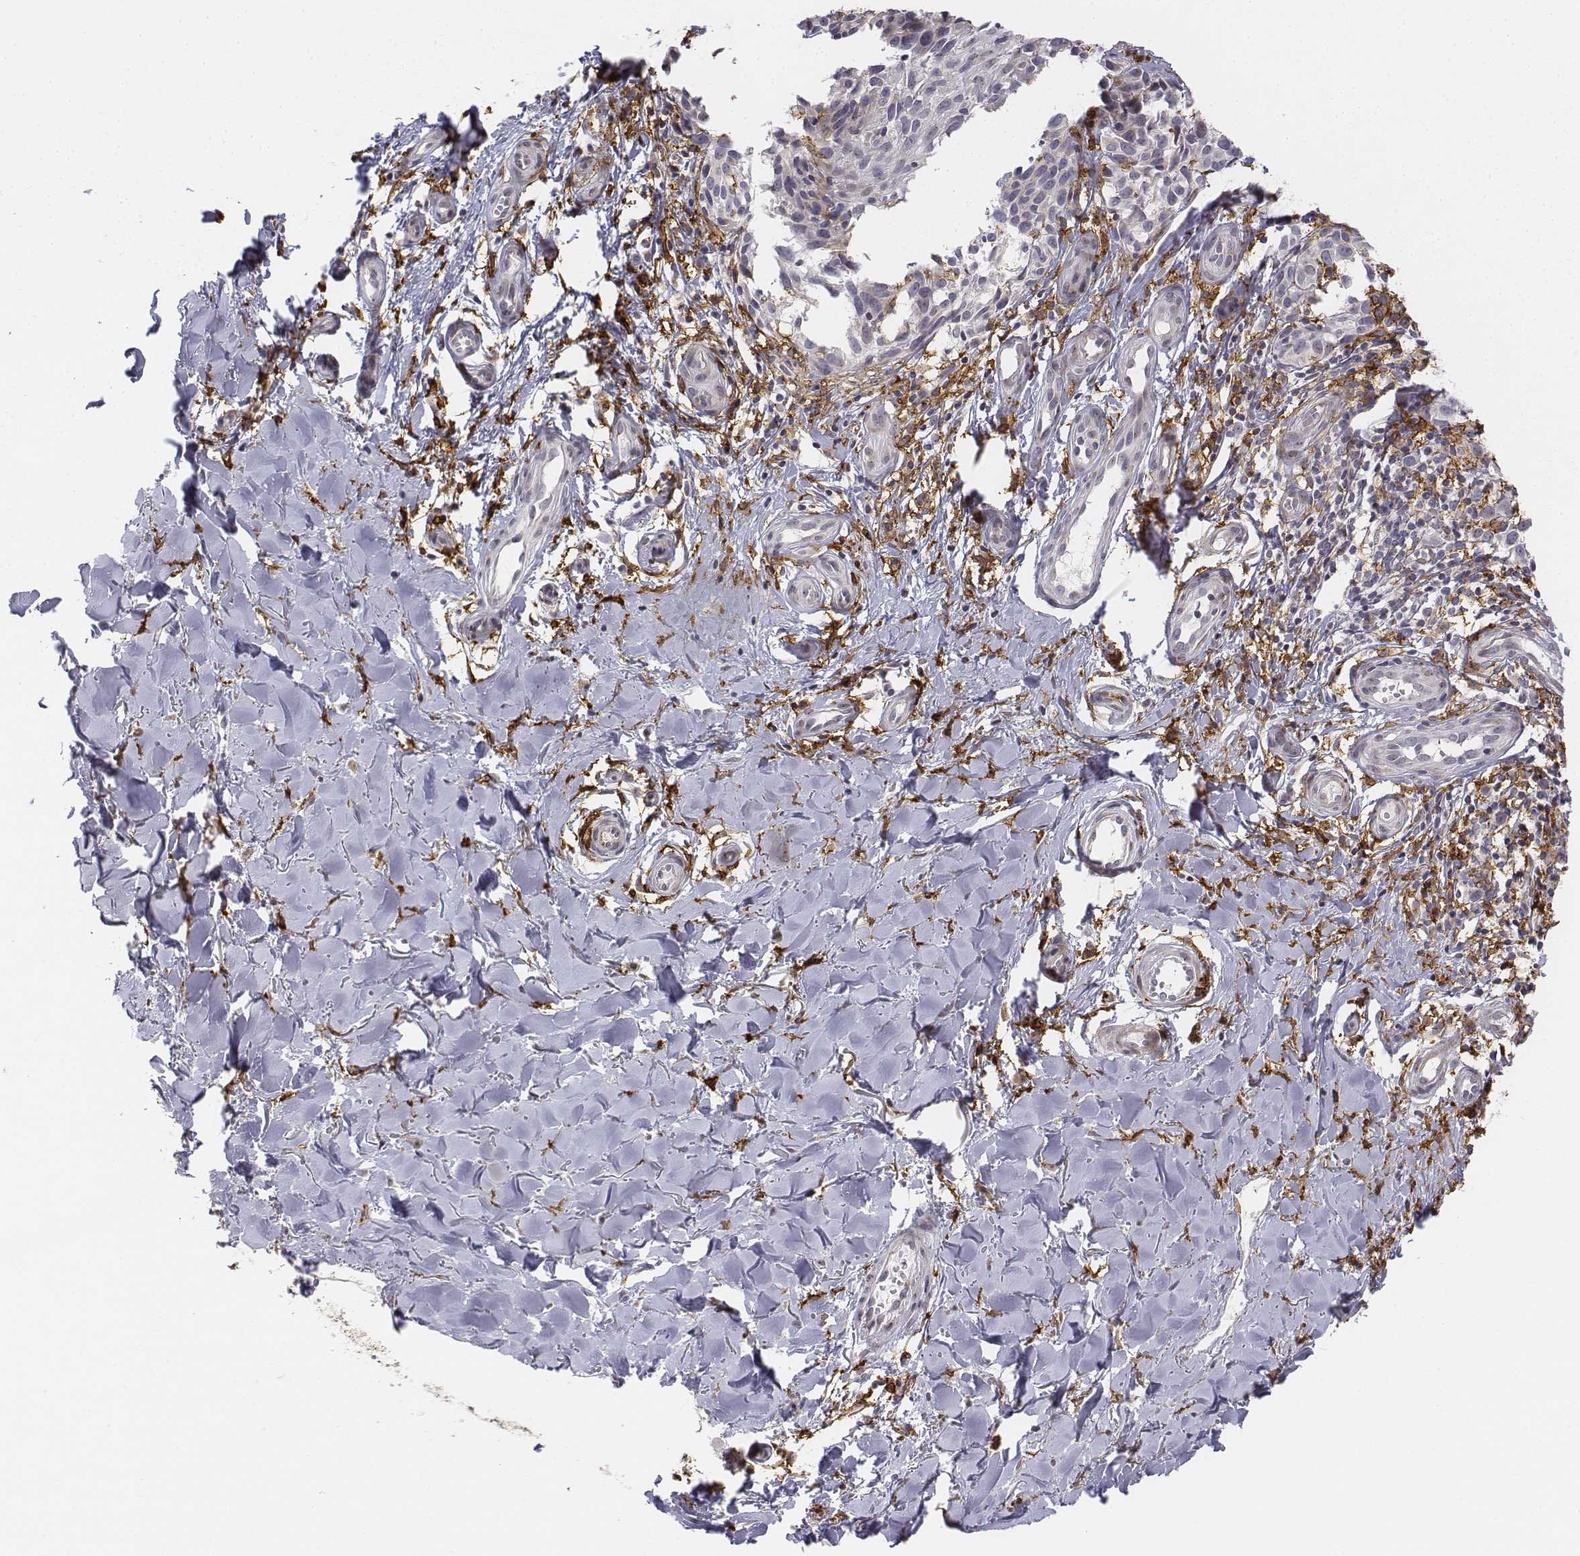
{"staining": {"intensity": "negative", "quantity": "none", "location": "none"}, "tissue": "melanoma", "cell_type": "Tumor cells", "image_type": "cancer", "snomed": [{"axis": "morphology", "description": "Malignant melanoma, NOS"}, {"axis": "topography", "description": "Skin"}], "caption": "A high-resolution photomicrograph shows IHC staining of malignant melanoma, which exhibits no significant expression in tumor cells.", "gene": "CD14", "patient": {"sex": "female", "age": 53}}